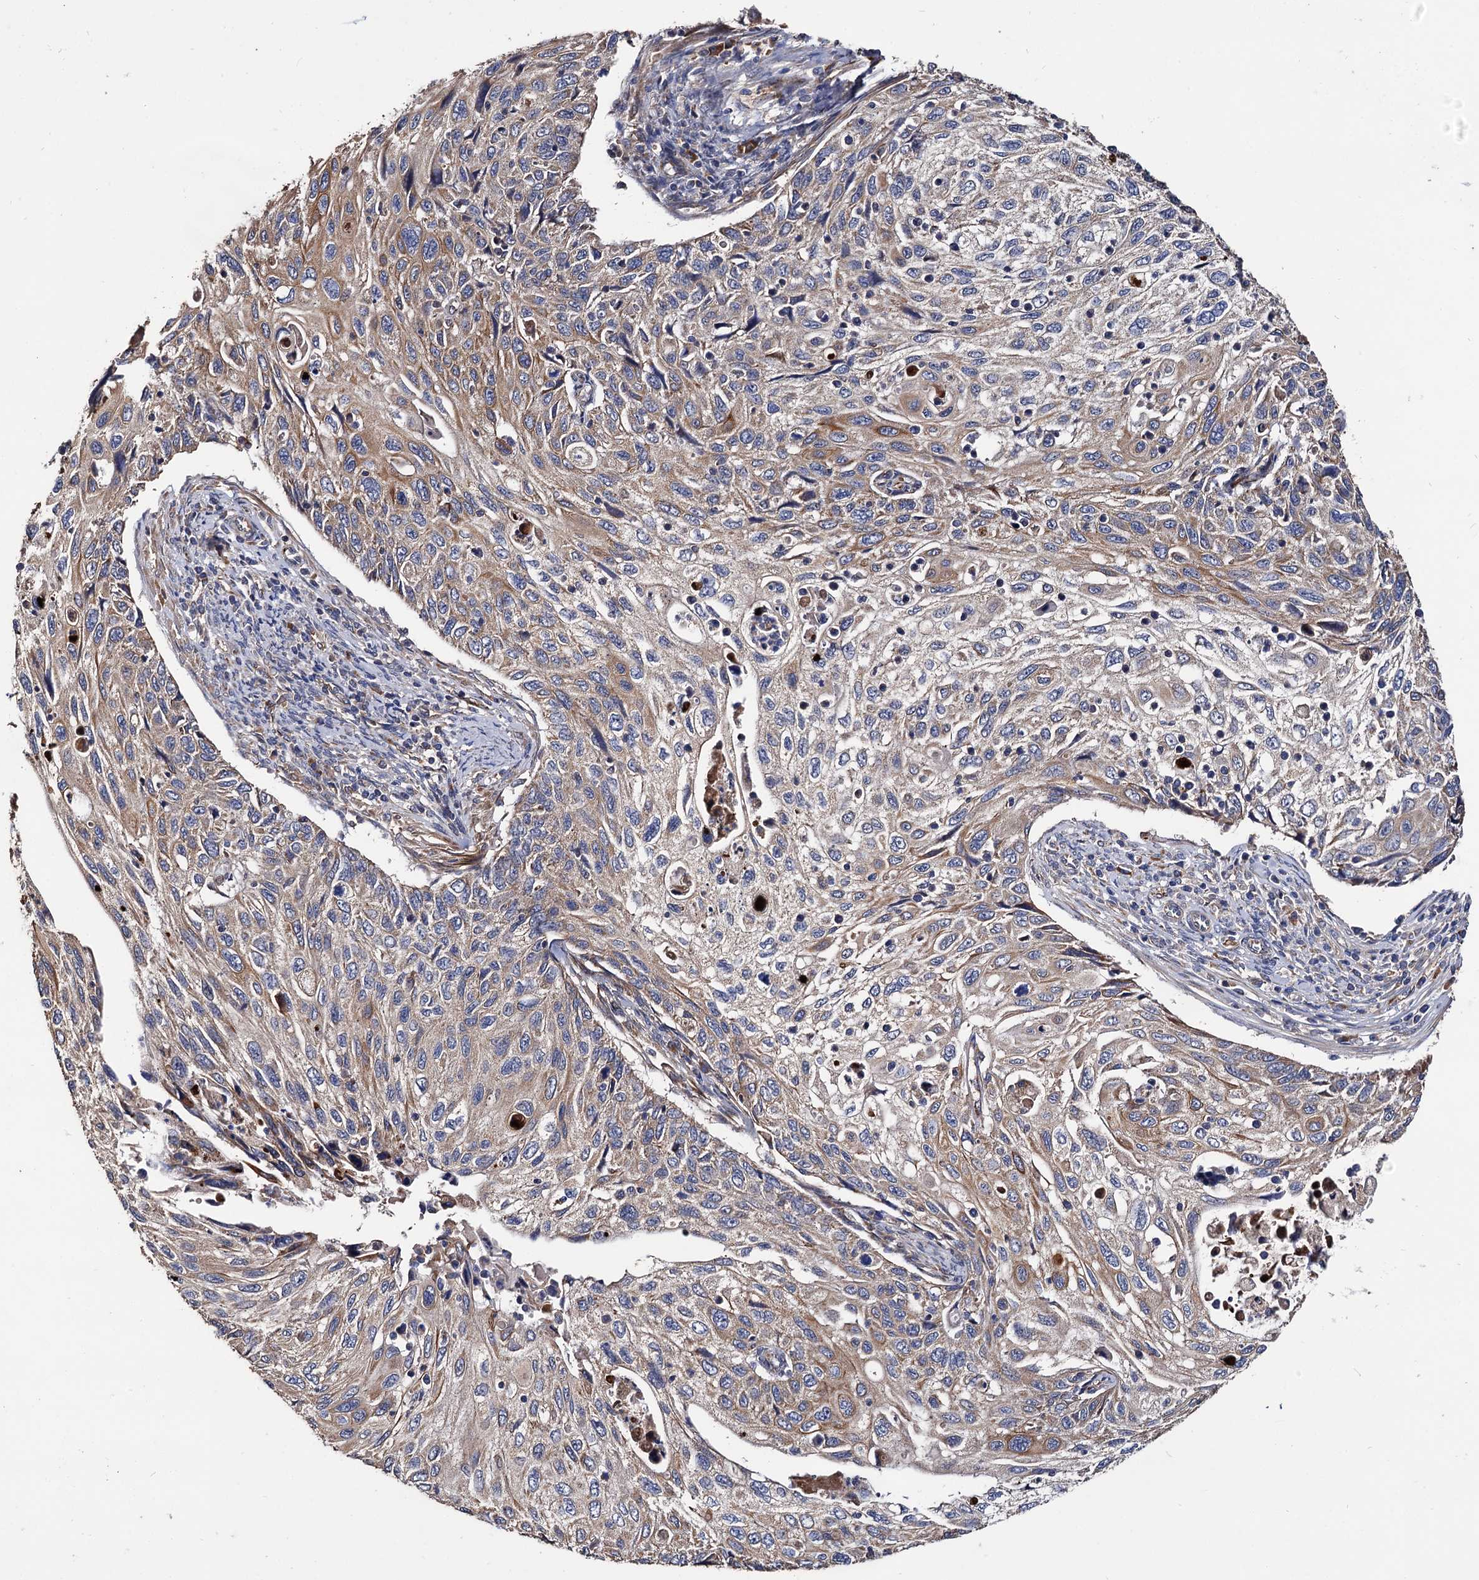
{"staining": {"intensity": "moderate", "quantity": ">75%", "location": "cytoplasmic/membranous"}, "tissue": "cervical cancer", "cell_type": "Tumor cells", "image_type": "cancer", "snomed": [{"axis": "morphology", "description": "Squamous cell carcinoma, NOS"}, {"axis": "topography", "description": "Cervix"}], "caption": "A high-resolution image shows immunohistochemistry (IHC) staining of cervical cancer, which exhibits moderate cytoplasmic/membranous positivity in approximately >75% of tumor cells.", "gene": "RASSF1", "patient": {"sex": "female", "age": 70}}